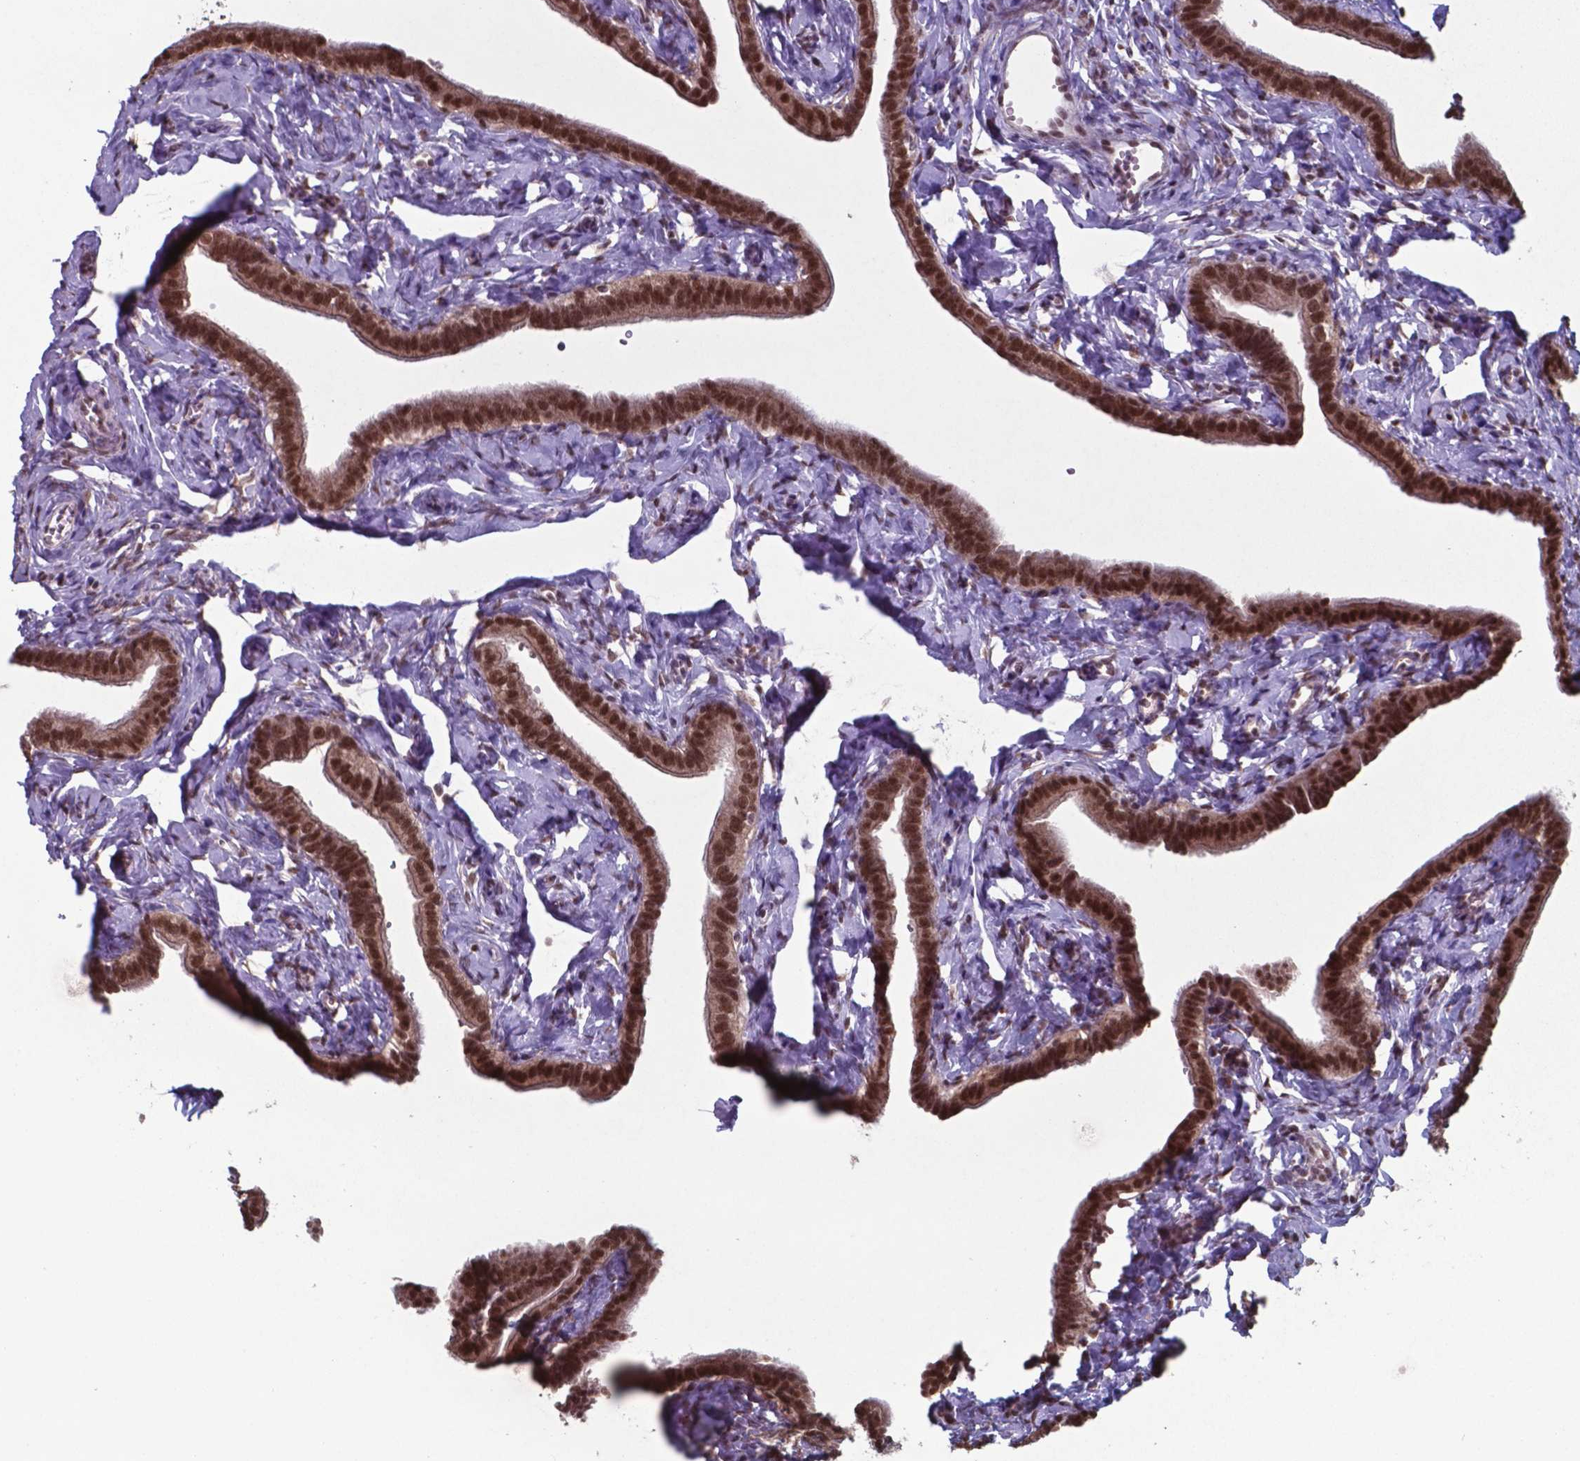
{"staining": {"intensity": "strong", "quantity": ">75%", "location": "cytoplasmic/membranous,nuclear"}, "tissue": "fallopian tube", "cell_type": "Glandular cells", "image_type": "normal", "snomed": [{"axis": "morphology", "description": "Normal tissue, NOS"}, {"axis": "topography", "description": "Fallopian tube"}], "caption": "This is a histology image of IHC staining of unremarkable fallopian tube, which shows strong staining in the cytoplasmic/membranous,nuclear of glandular cells.", "gene": "UBA1", "patient": {"sex": "female", "age": 41}}